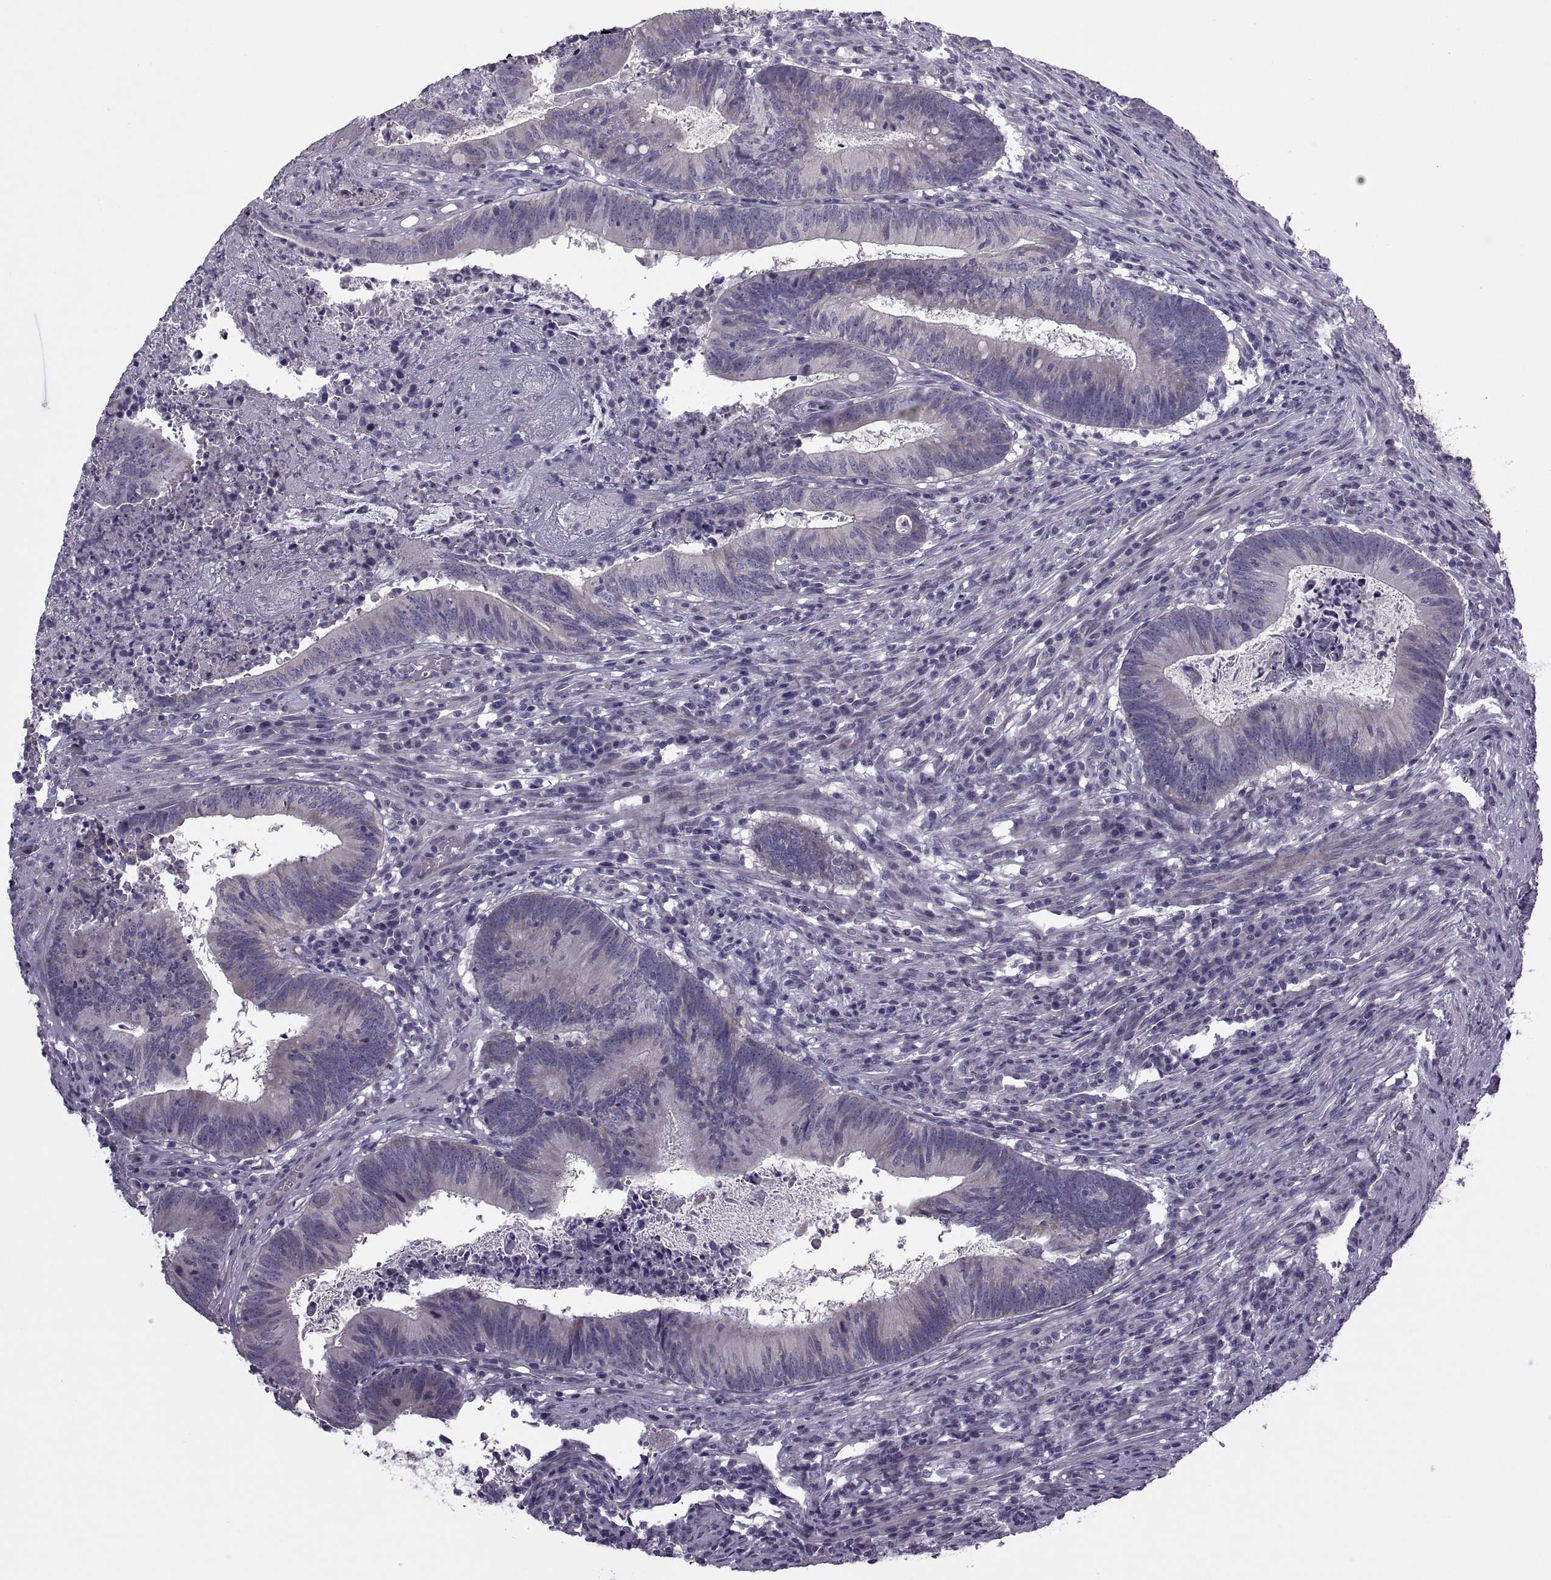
{"staining": {"intensity": "negative", "quantity": "none", "location": "none"}, "tissue": "colorectal cancer", "cell_type": "Tumor cells", "image_type": "cancer", "snomed": [{"axis": "morphology", "description": "Adenocarcinoma, NOS"}, {"axis": "topography", "description": "Colon"}], "caption": "DAB immunohistochemical staining of colorectal cancer shows no significant staining in tumor cells.", "gene": "RIPK4", "patient": {"sex": "female", "age": 70}}